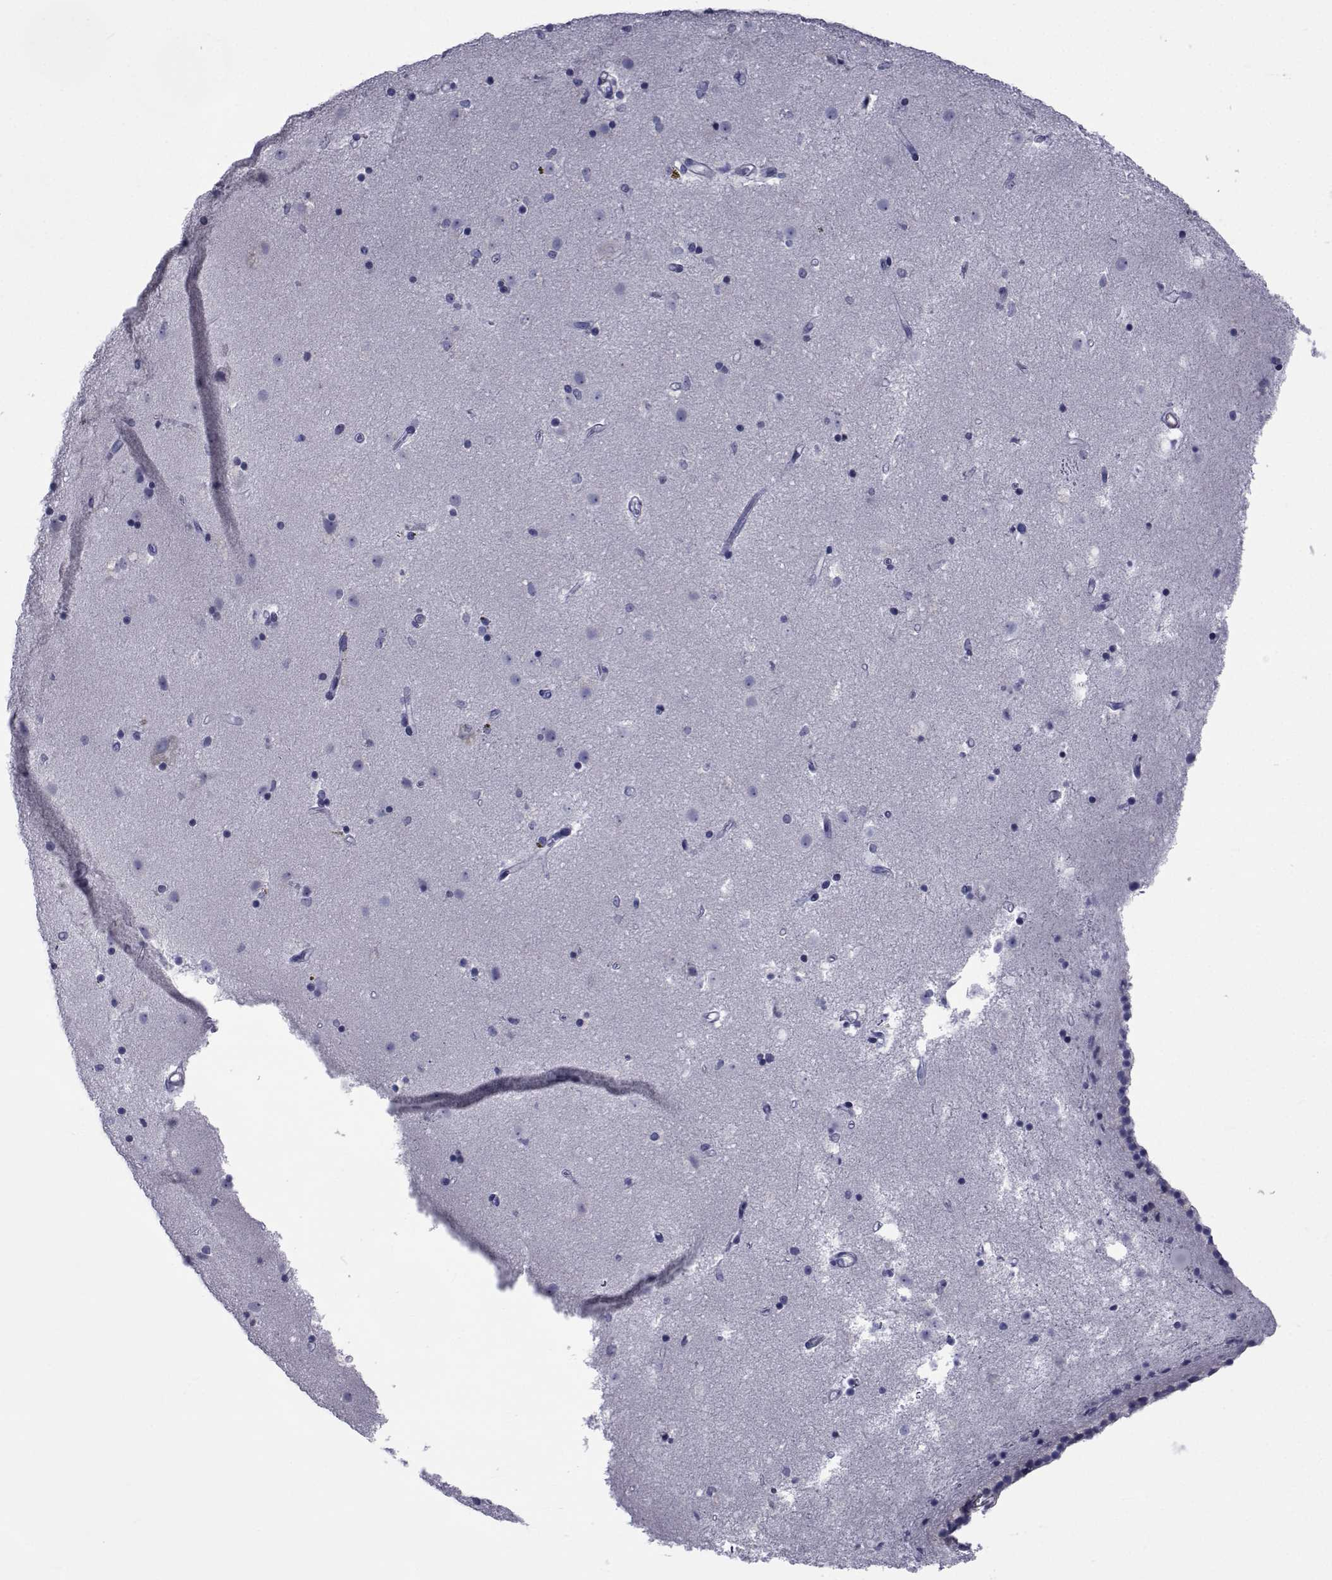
{"staining": {"intensity": "negative", "quantity": "none", "location": "none"}, "tissue": "caudate", "cell_type": "Glial cells", "image_type": "normal", "snomed": [{"axis": "morphology", "description": "Normal tissue, NOS"}, {"axis": "topography", "description": "Lateral ventricle wall"}], "caption": "A high-resolution photomicrograph shows IHC staining of benign caudate, which demonstrates no significant positivity in glial cells. The staining is performed using DAB brown chromogen with nuclei counter-stained in using hematoxylin.", "gene": "GKAP1", "patient": {"sex": "female", "age": 71}}